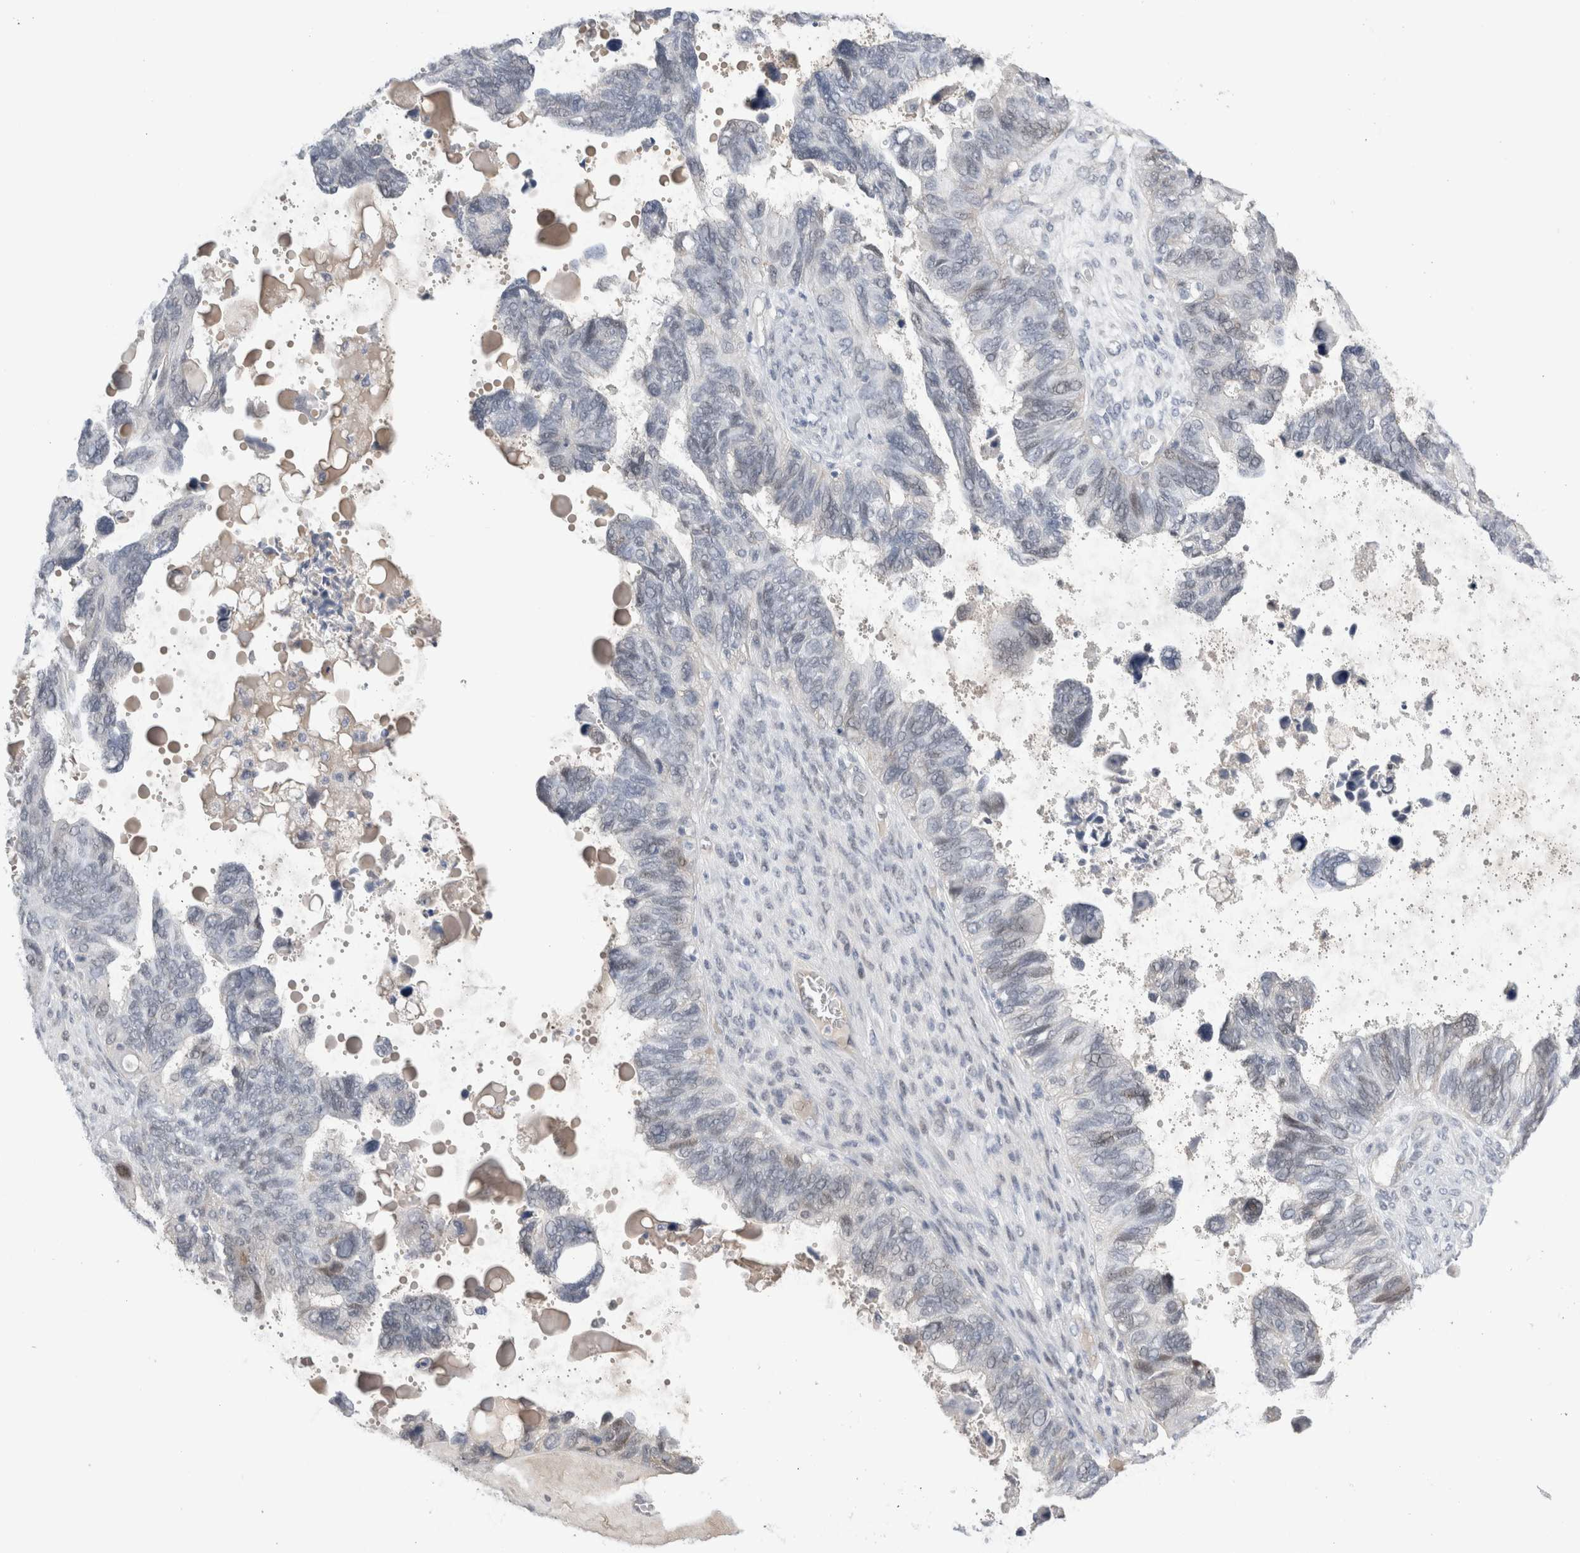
{"staining": {"intensity": "weak", "quantity": "<25%", "location": "nuclear"}, "tissue": "ovarian cancer", "cell_type": "Tumor cells", "image_type": "cancer", "snomed": [{"axis": "morphology", "description": "Cystadenocarcinoma, serous, NOS"}, {"axis": "topography", "description": "Ovary"}], "caption": "A high-resolution image shows IHC staining of ovarian serous cystadenocarcinoma, which displays no significant staining in tumor cells.", "gene": "TAFA5", "patient": {"sex": "female", "age": 79}}